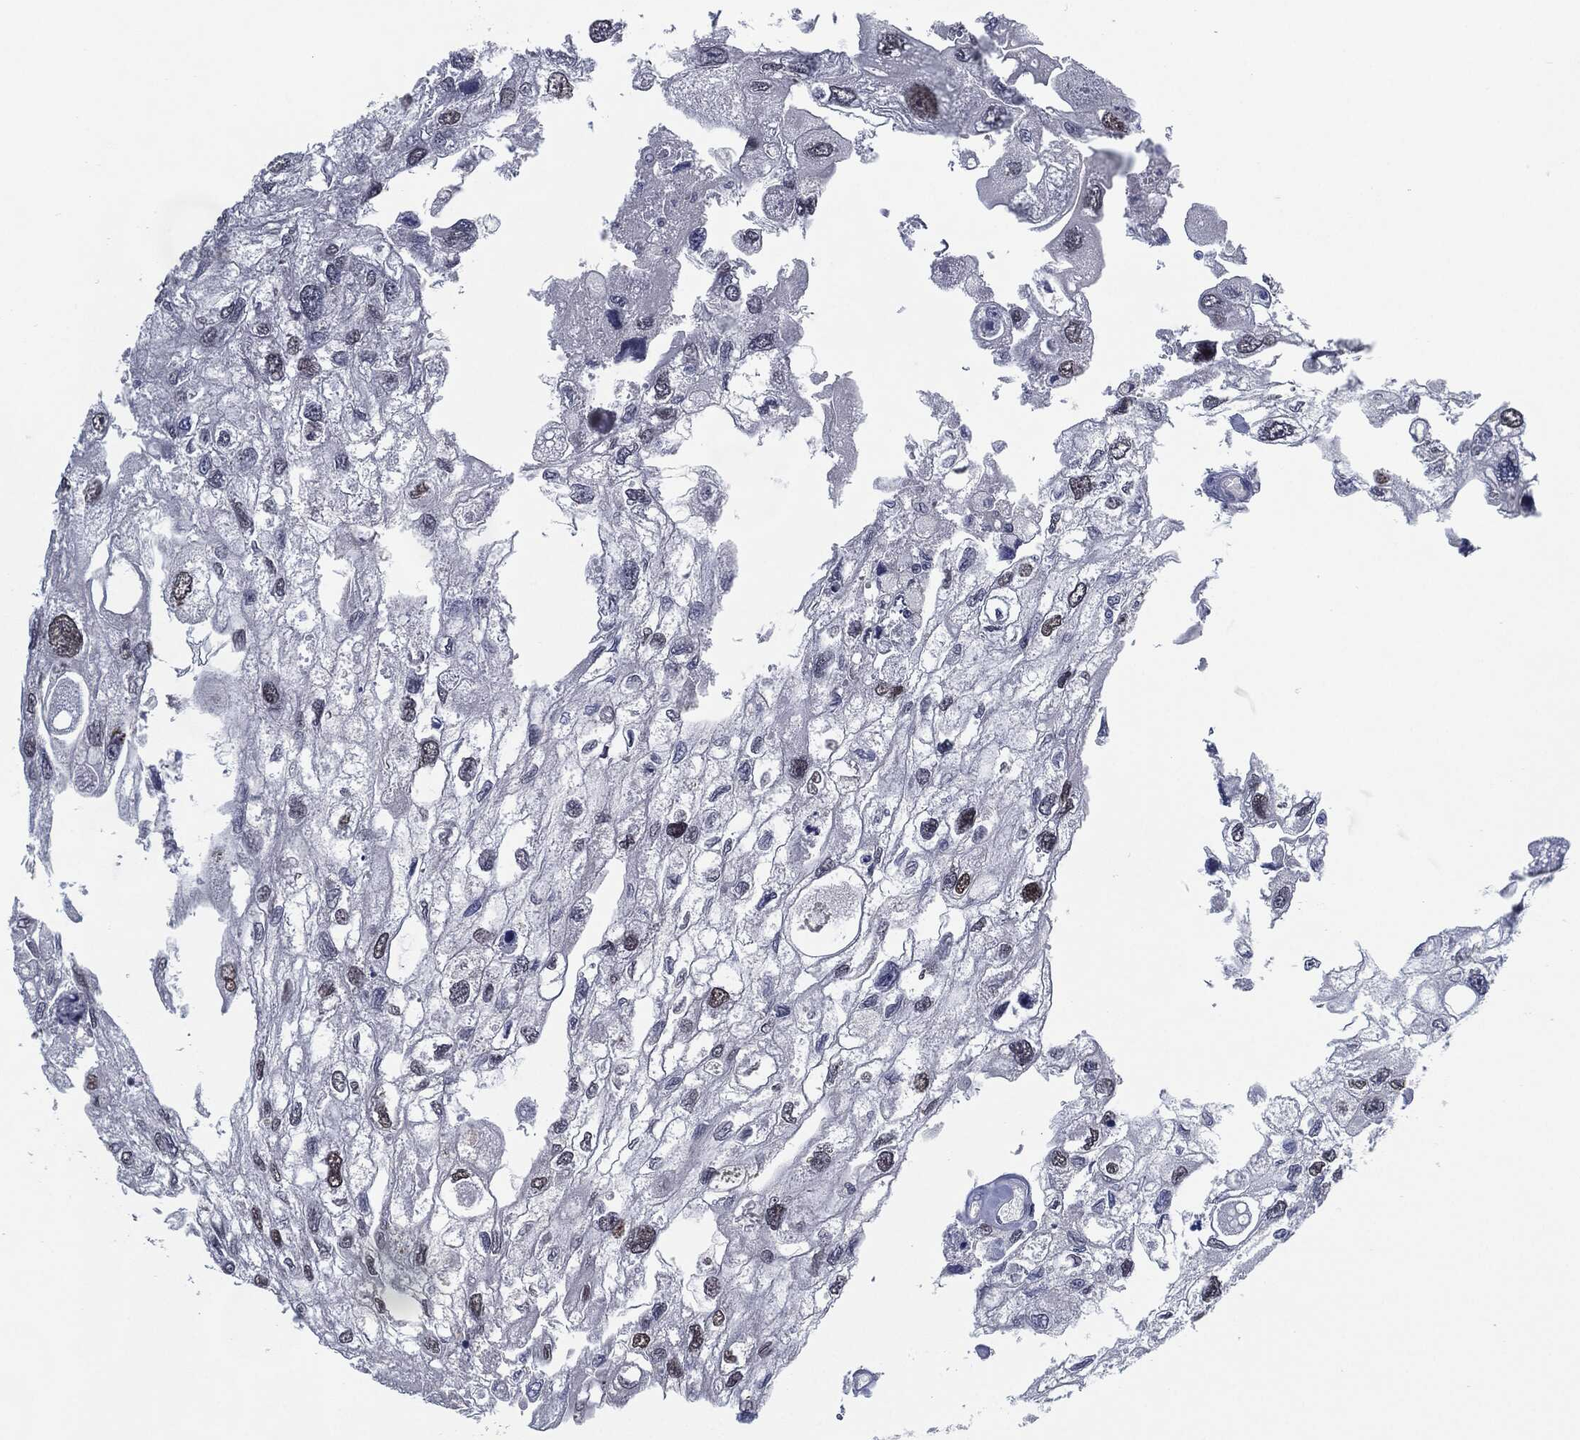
{"staining": {"intensity": "moderate", "quantity": "25%-75%", "location": "nuclear"}, "tissue": "urothelial cancer", "cell_type": "Tumor cells", "image_type": "cancer", "snomed": [{"axis": "morphology", "description": "Urothelial carcinoma, High grade"}, {"axis": "topography", "description": "Urinary bladder"}], "caption": "The photomicrograph displays immunohistochemical staining of urothelial cancer. There is moderate nuclear positivity is seen in approximately 25%-75% of tumor cells. The staining was performed using DAB to visualize the protein expression in brown, while the nuclei were stained in blue with hematoxylin (Magnification: 20x).", "gene": "IL2RG", "patient": {"sex": "male", "age": 59}}